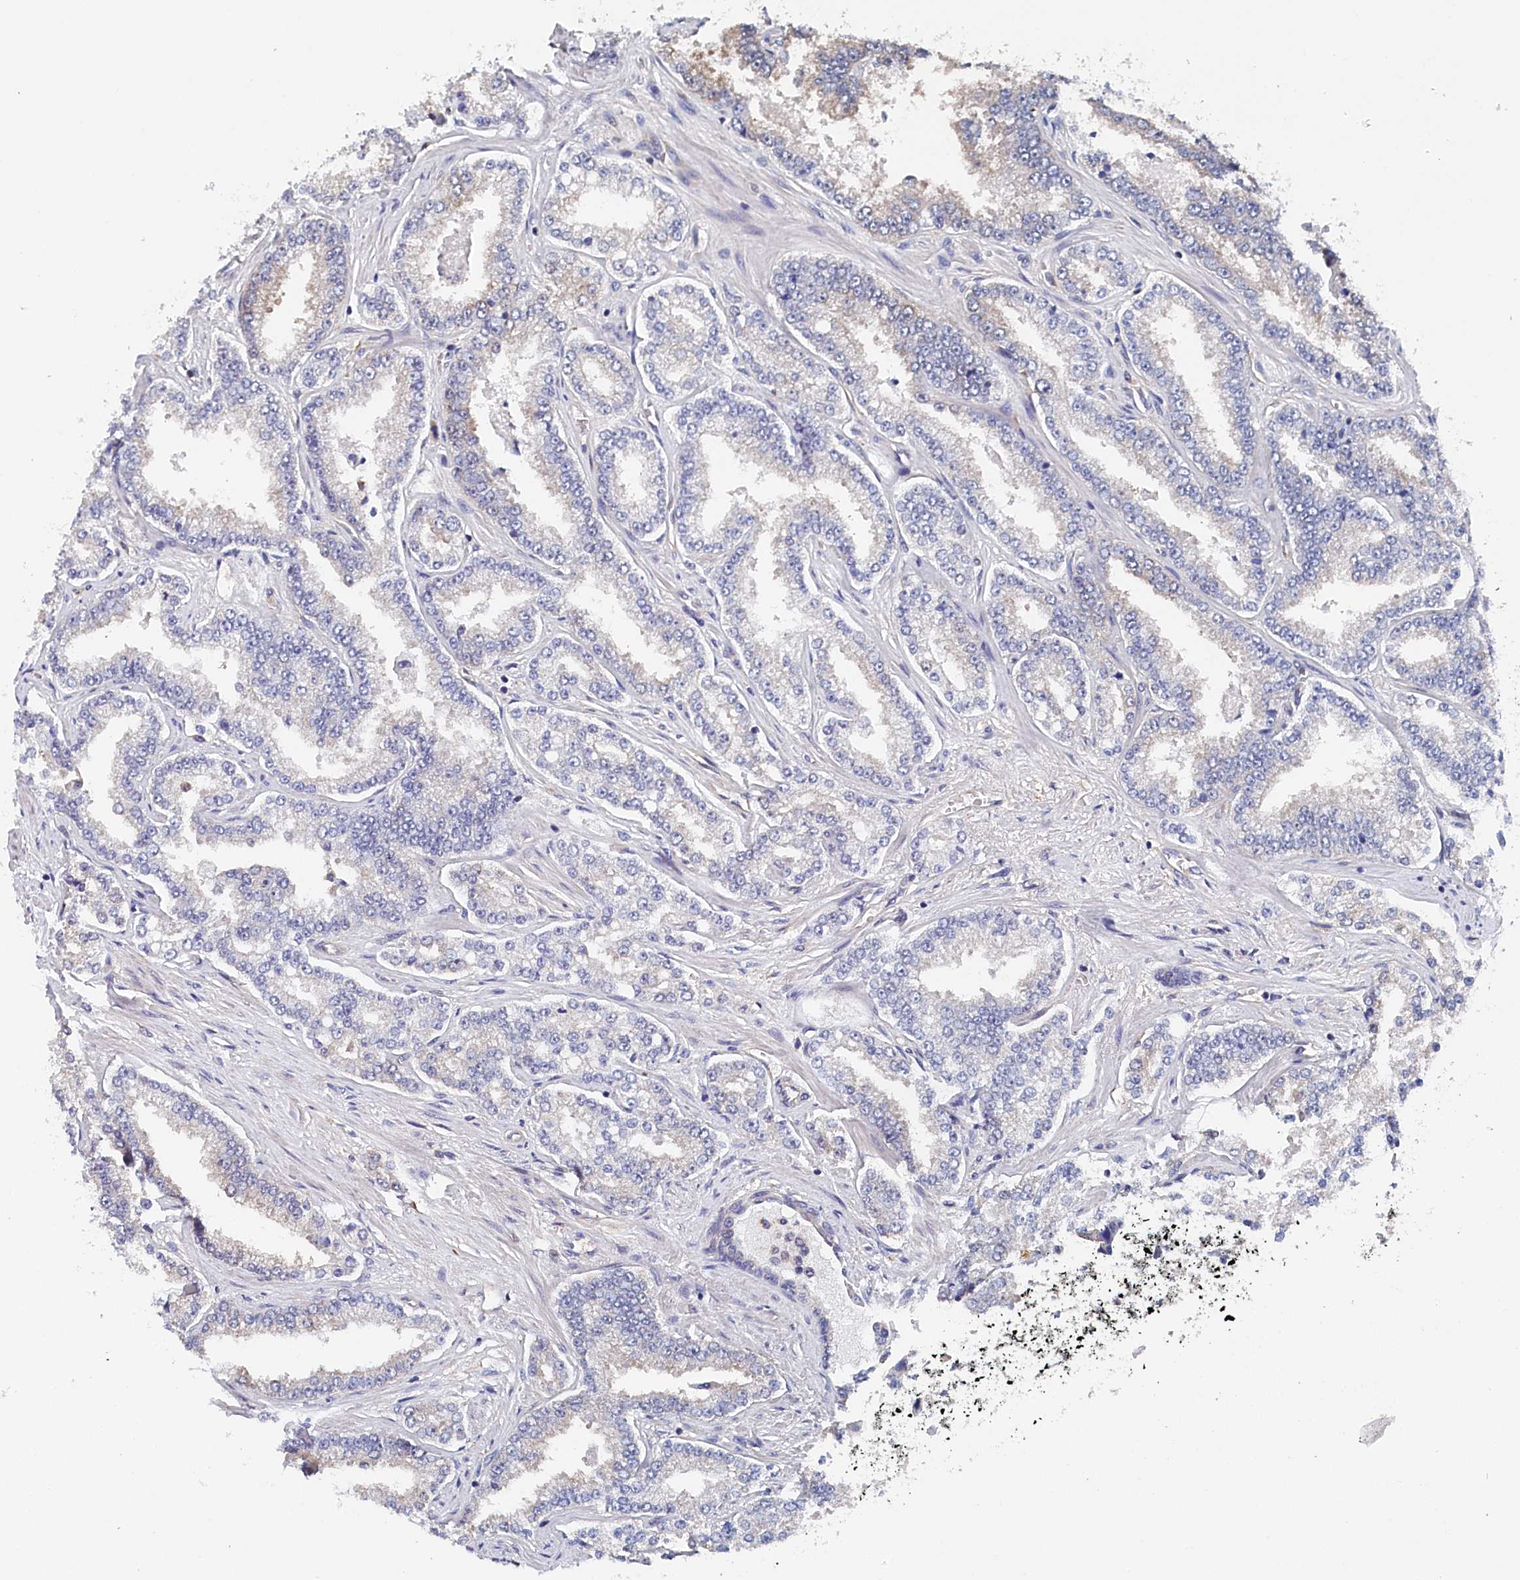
{"staining": {"intensity": "negative", "quantity": "none", "location": "none"}, "tissue": "prostate cancer", "cell_type": "Tumor cells", "image_type": "cancer", "snomed": [{"axis": "morphology", "description": "Normal tissue, NOS"}, {"axis": "morphology", "description": "Adenocarcinoma, High grade"}, {"axis": "topography", "description": "Prostate"}], "caption": "DAB (3,3'-diaminobenzidine) immunohistochemical staining of high-grade adenocarcinoma (prostate) exhibits no significant positivity in tumor cells. Nuclei are stained in blue.", "gene": "BHMT", "patient": {"sex": "male", "age": 83}}